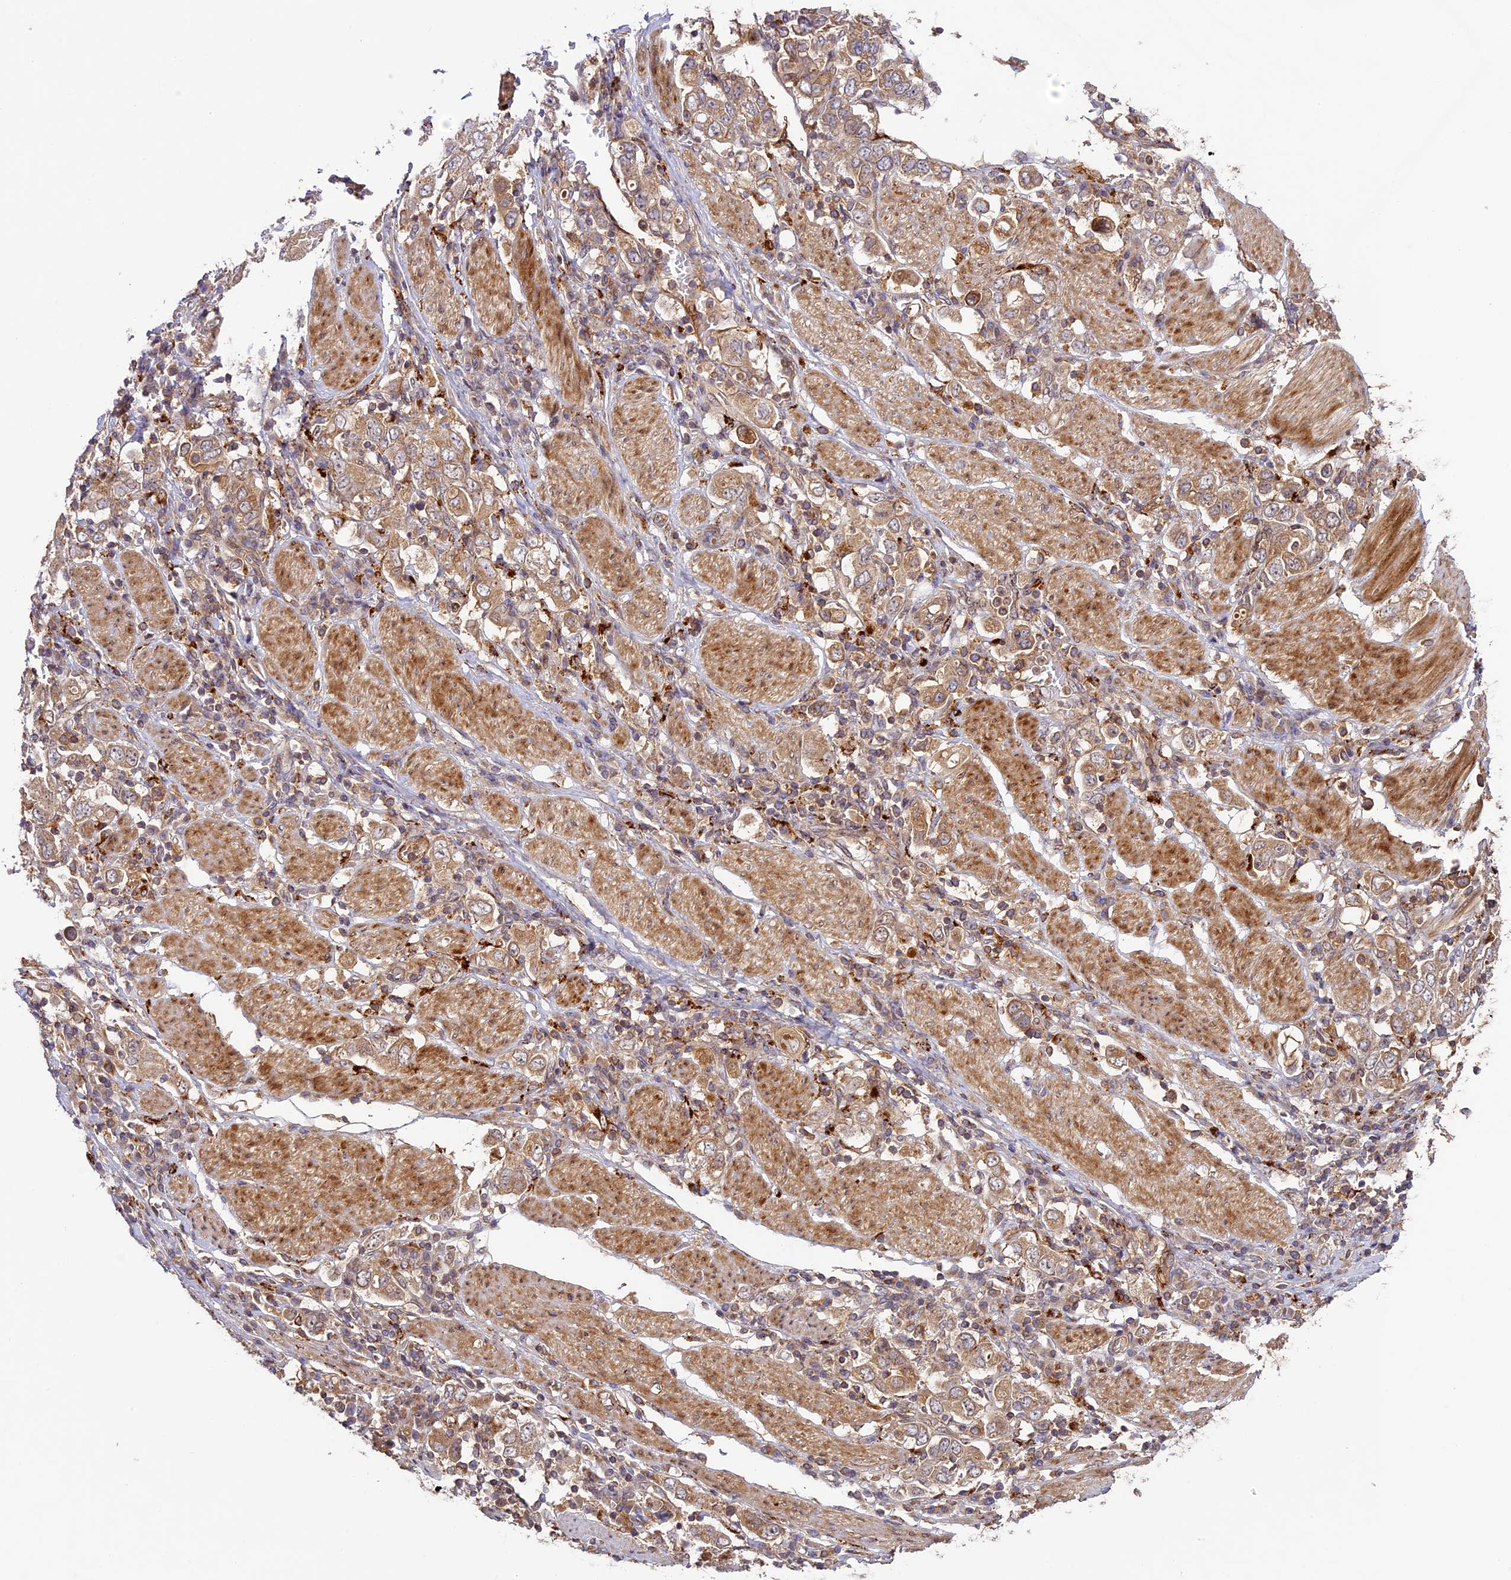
{"staining": {"intensity": "moderate", "quantity": ">75%", "location": "cytoplasmic/membranous"}, "tissue": "stomach cancer", "cell_type": "Tumor cells", "image_type": "cancer", "snomed": [{"axis": "morphology", "description": "Adenocarcinoma, NOS"}, {"axis": "topography", "description": "Stomach, upper"}], "caption": "DAB (3,3'-diaminobenzidine) immunohistochemical staining of human stomach adenocarcinoma reveals moderate cytoplasmic/membranous protein positivity in about >75% of tumor cells.", "gene": "DGKH", "patient": {"sex": "male", "age": 62}}